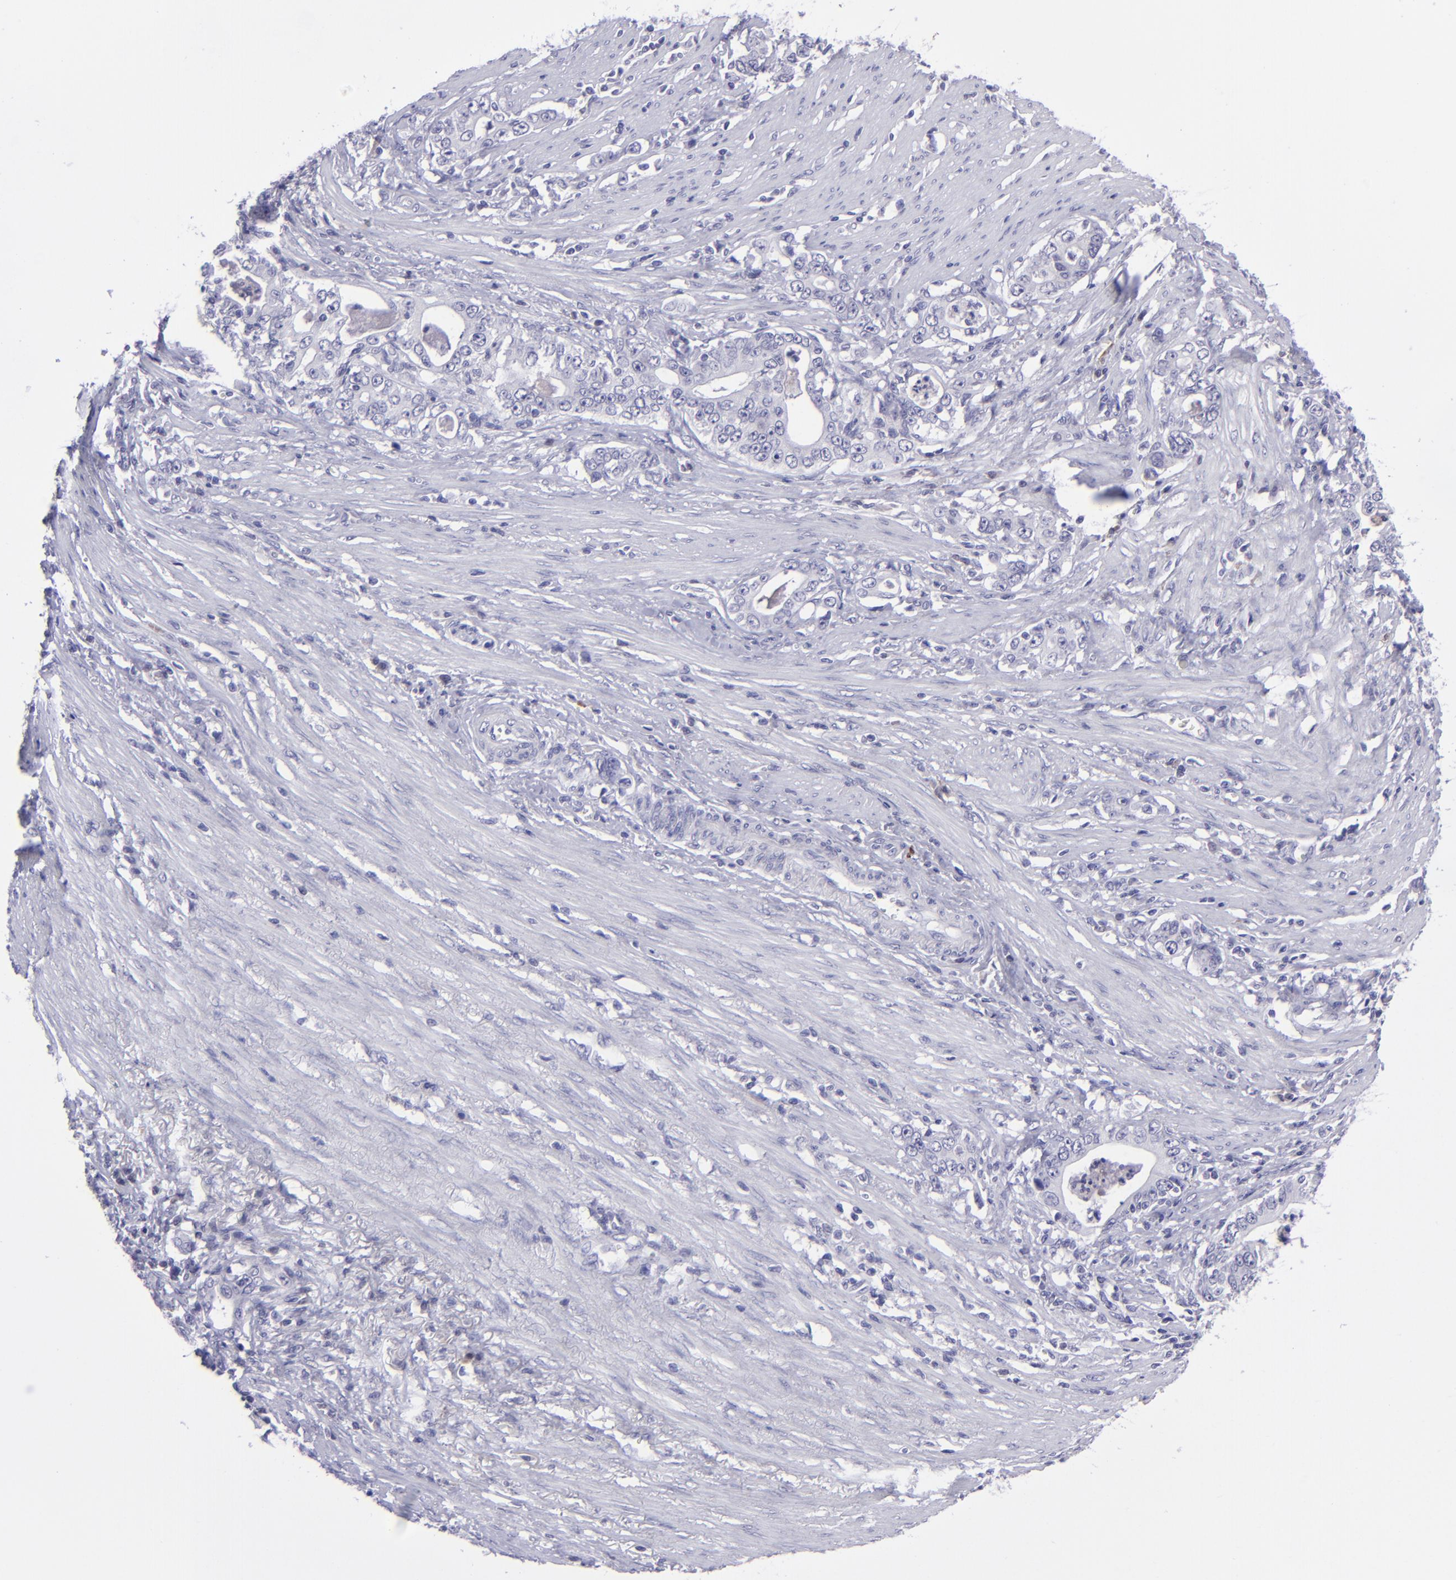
{"staining": {"intensity": "negative", "quantity": "none", "location": "none"}, "tissue": "stomach cancer", "cell_type": "Tumor cells", "image_type": "cancer", "snomed": [{"axis": "morphology", "description": "Adenocarcinoma, NOS"}, {"axis": "topography", "description": "Stomach, lower"}], "caption": "Immunohistochemical staining of stomach adenocarcinoma reveals no significant expression in tumor cells.", "gene": "POU2F2", "patient": {"sex": "female", "age": 72}}